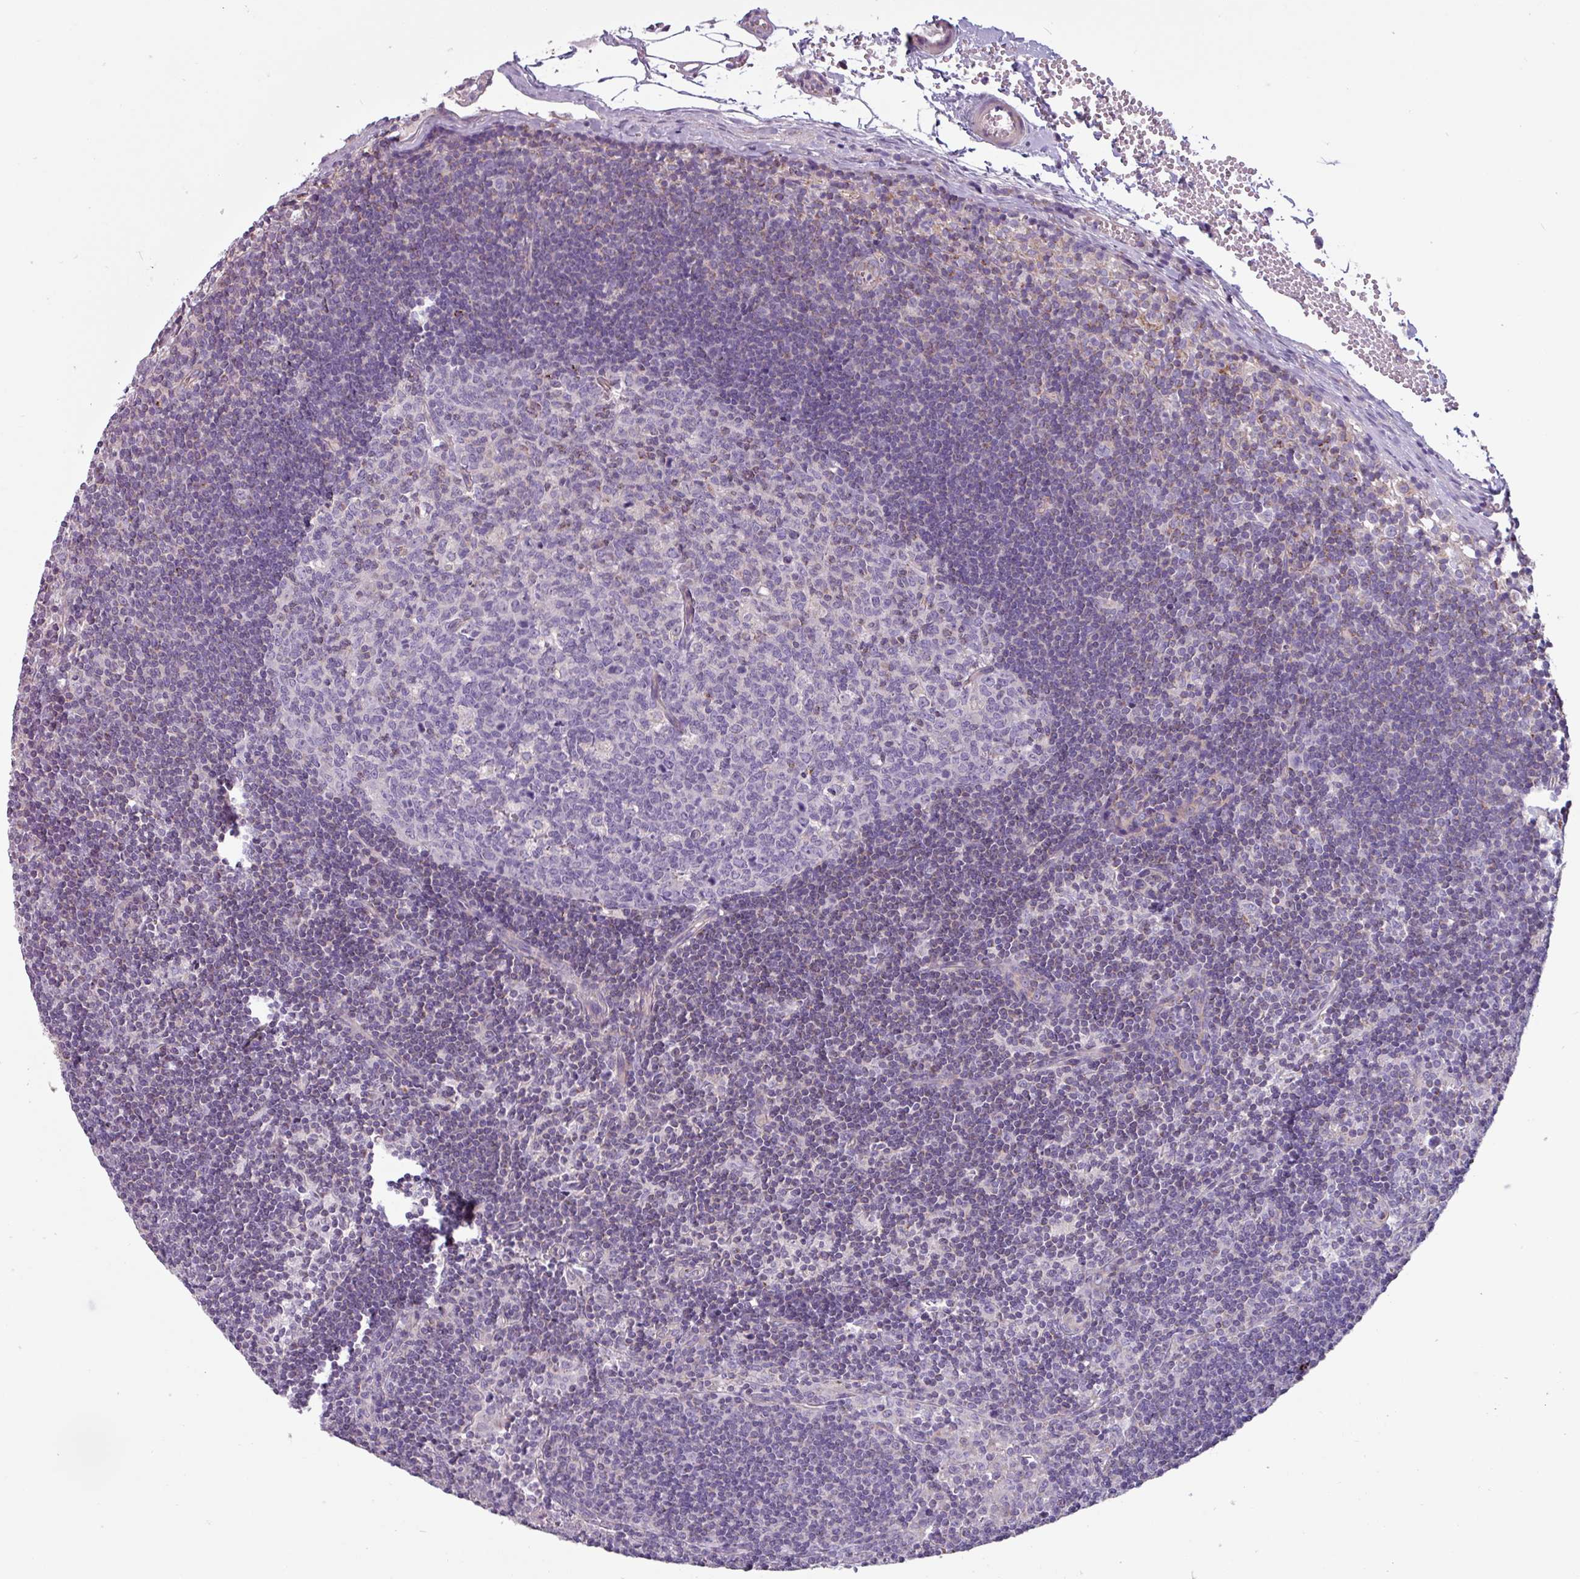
{"staining": {"intensity": "weak", "quantity": "<25%", "location": "cytoplasmic/membranous"}, "tissue": "lymph node", "cell_type": "Germinal center cells", "image_type": "normal", "snomed": [{"axis": "morphology", "description": "Normal tissue, NOS"}, {"axis": "topography", "description": "Lymph node"}], "caption": "Lymph node stained for a protein using IHC displays no expression germinal center cells.", "gene": "CAMK1", "patient": {"sex": "female", "age": 29}}